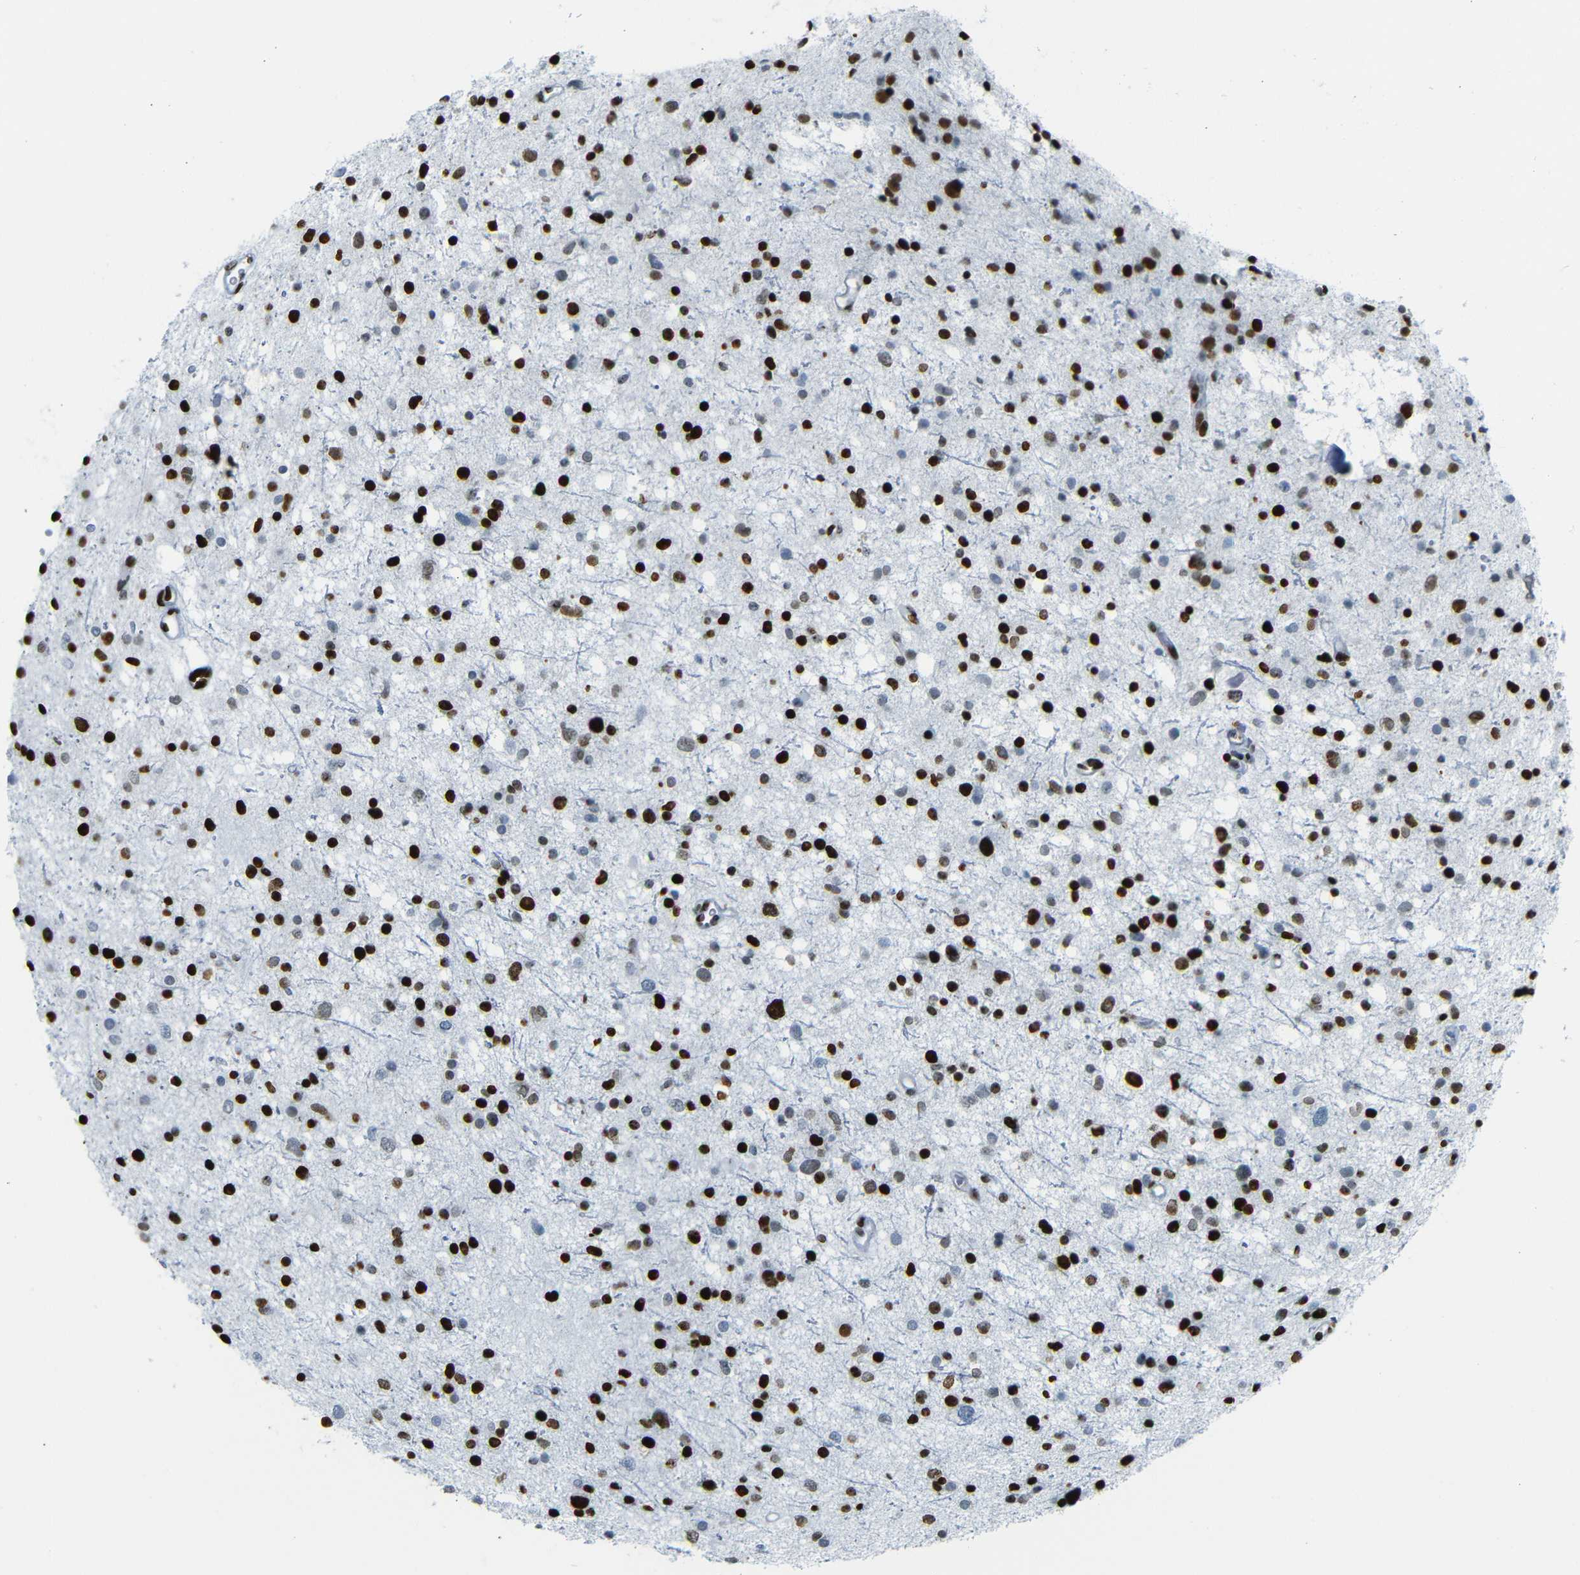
{"staining": {"intensity": "strong", "quantity": ">75%", "location": "nuclear"}, "tissue": "glioma", "cell_type": "Tumor cells", "image_type": "cancer", "snomed": [{"axis": "morphology", "description": "Glioma, malignant, Low grade"}, {"axis": "topography", "description": "Brain"}], "caption": "Protein expression analysis of human malignant glioma (low-grade) reveals strong nuclear expression in about >75% of tumor cells.", "gene": "NPIPB15", "patient": {"sex": "female", "age": 37}}